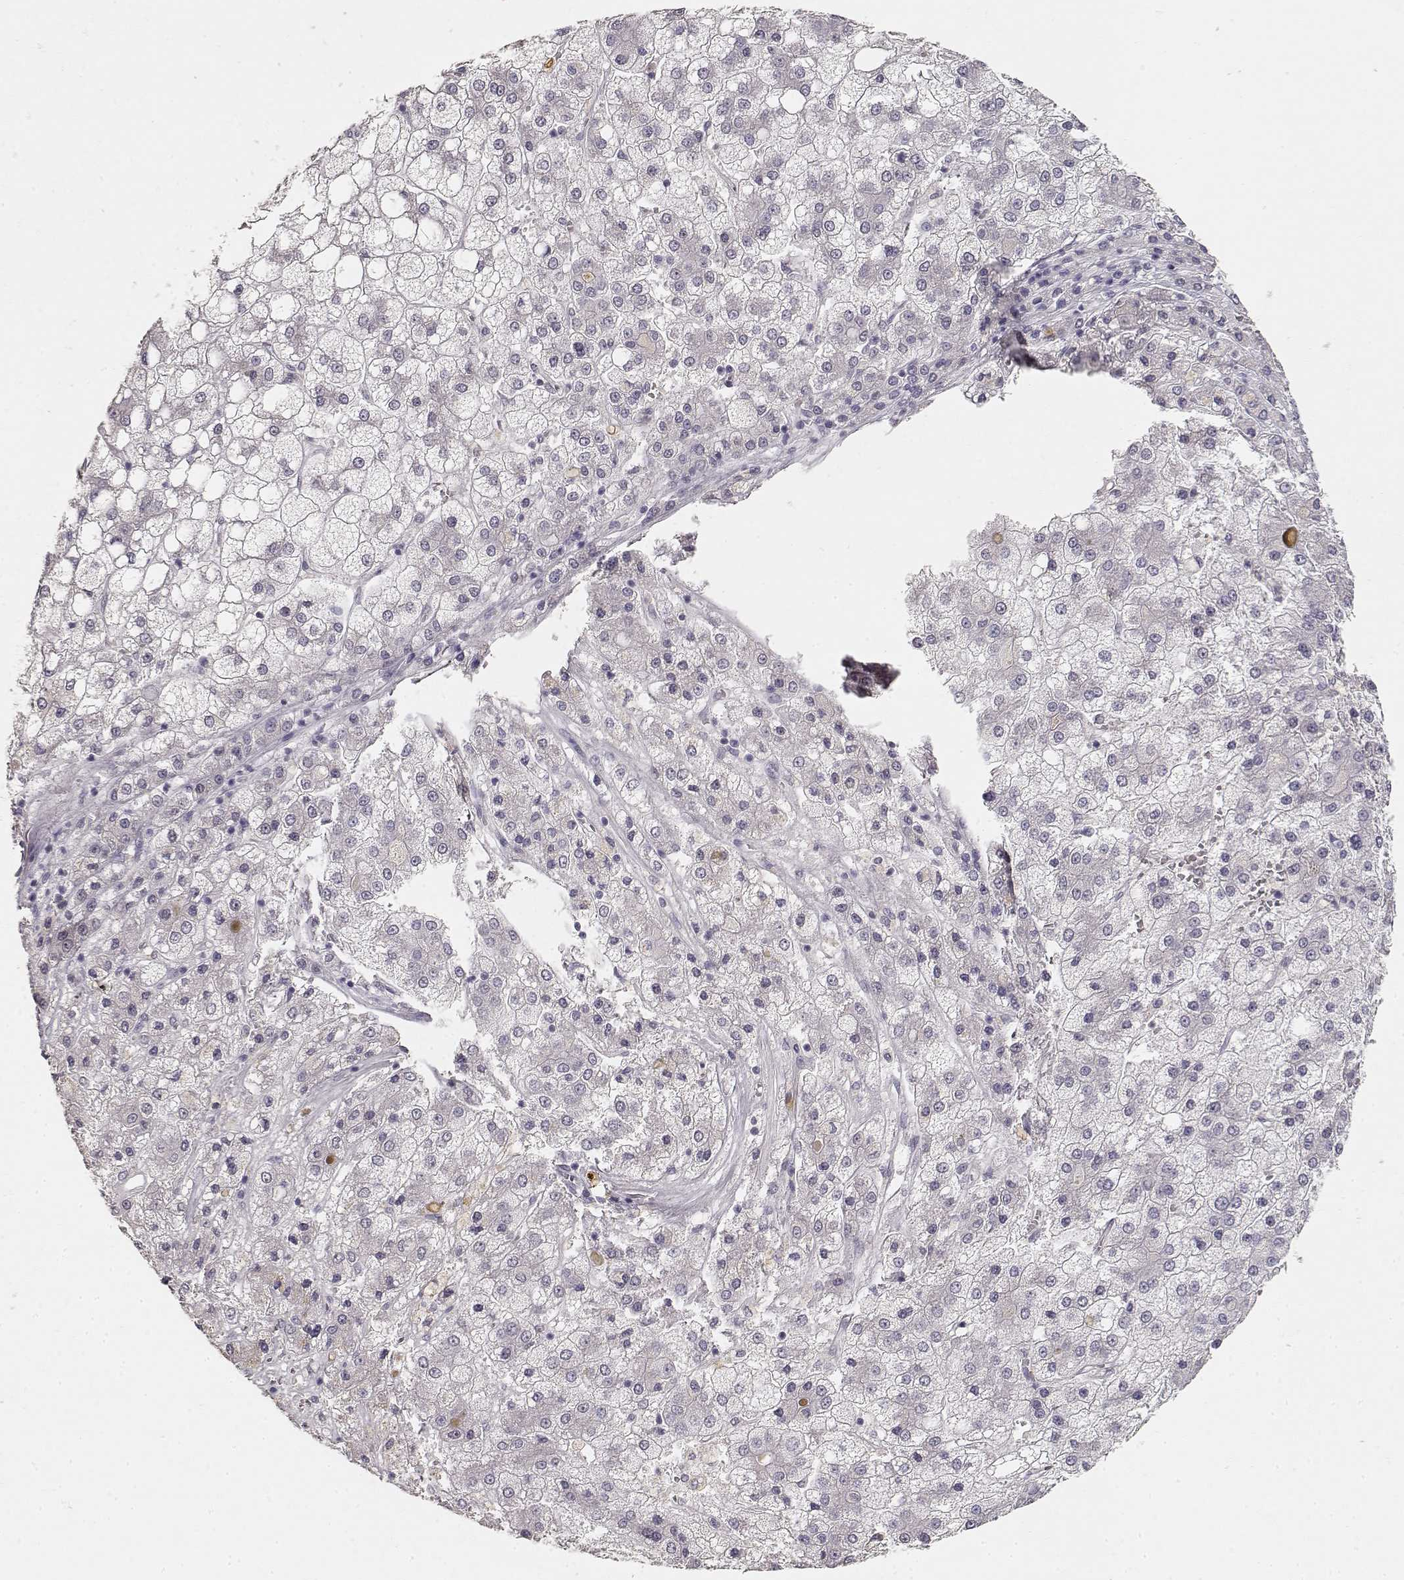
{"staining": {"intensity": "negative", "quantity": "none", "location": "none"}, "tissue": "liver cancer", "cell_type": "Tumor cells", "image_type": "cancer", "snomed": [{"axis": "morphology", "description": "Carcinoma, Hepatocellular, NOS"}, {"axis": "topography", "description": "Liver"}], "caption": "DAB immunohistochemical staining of human liver cancer shows no significant positivity in tumor cells.", "gene": "TPH2", "patient": {"sex": "male", "age": 73}}